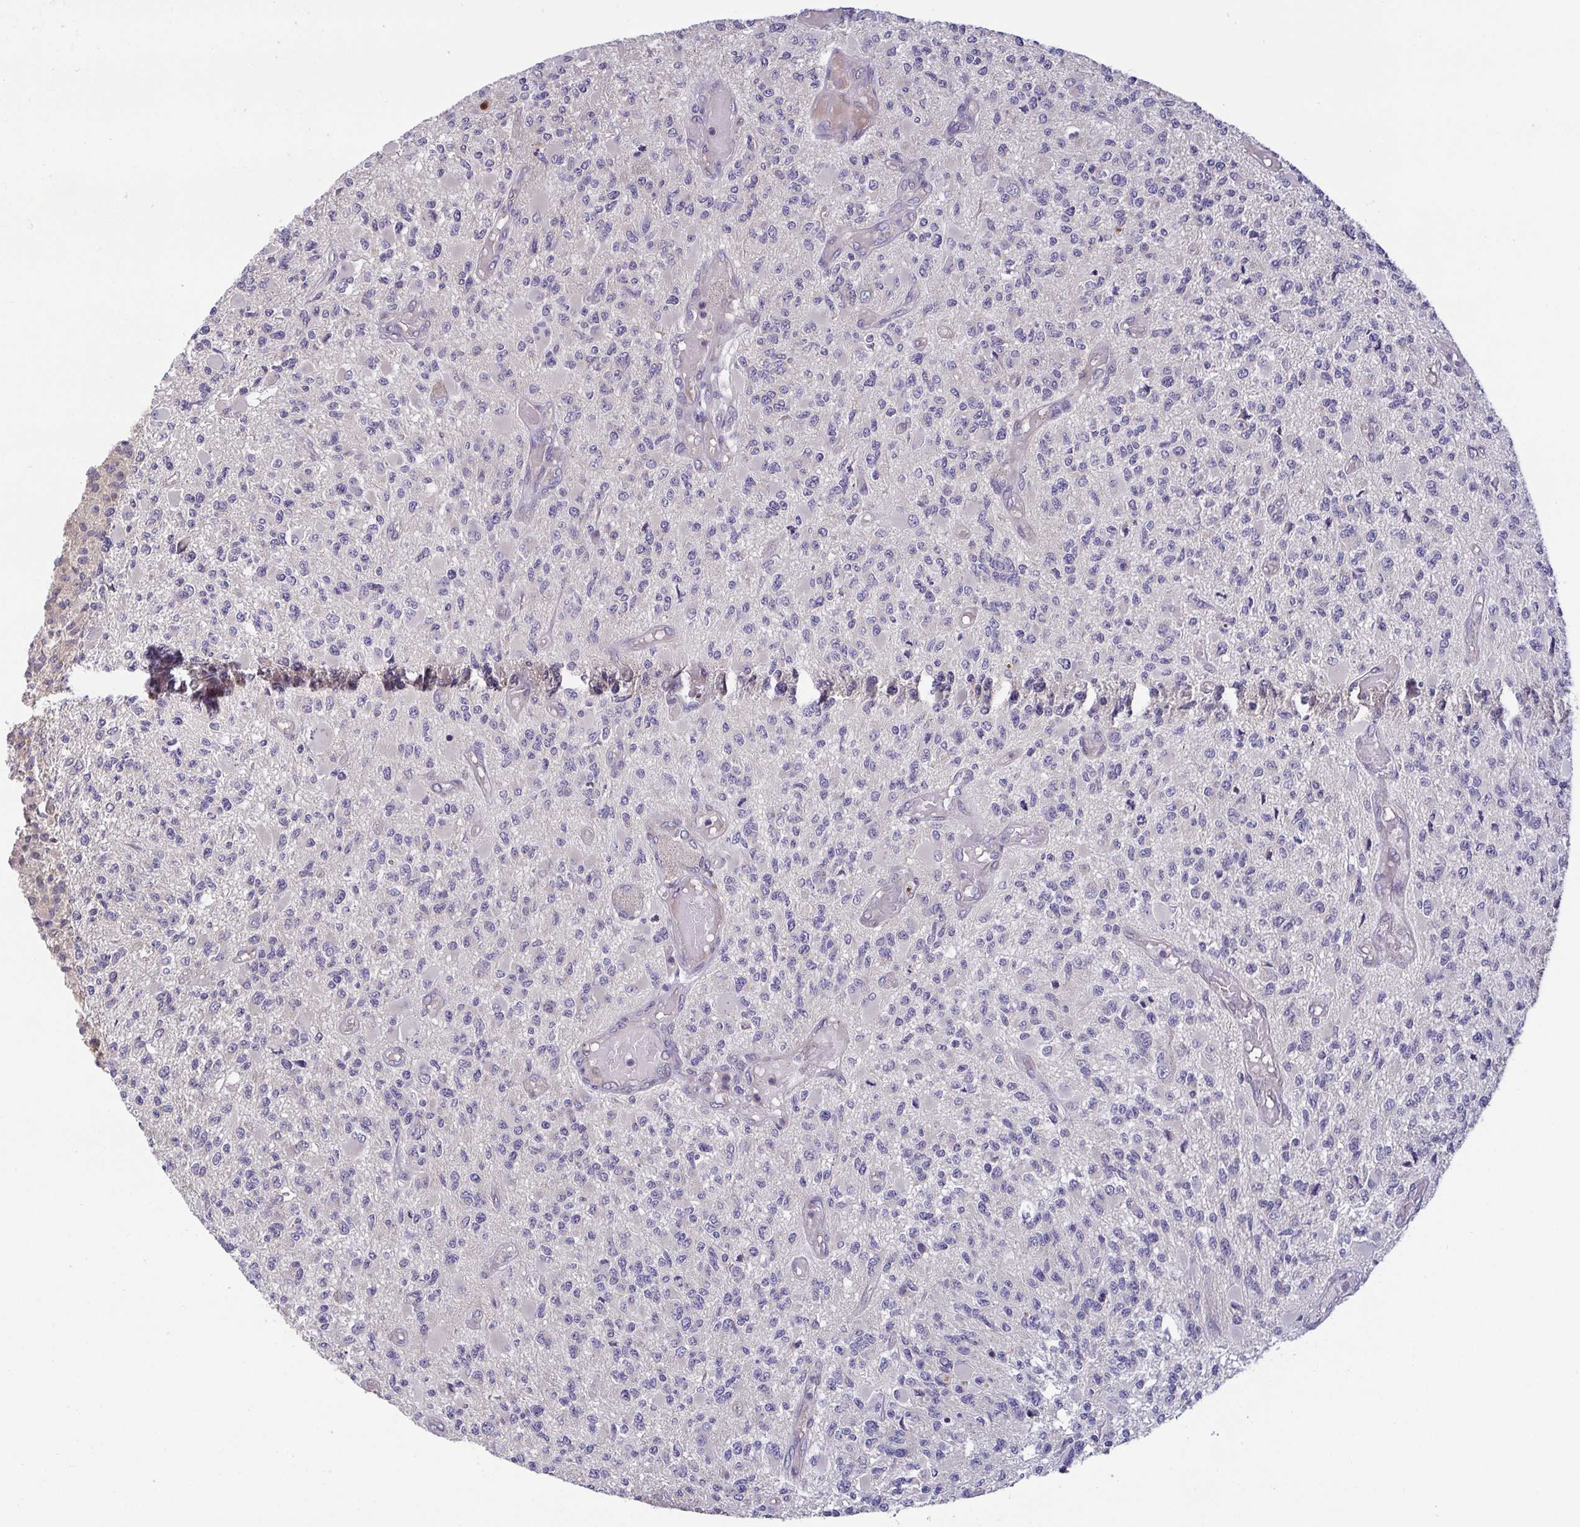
{"staining": {"intensity": "negative", "quantity": "none", "location": "none"}, "tissue": "glioma", "cell_type": "Tumor cells", "image_type": "cancer", "snomed": [{"axis": "morphology", "description": "Glioma, malignant, High grade"}, {"axis": "topography", "description": "Brain"}], "caption": "Tumor cells show no significant protein staining in glioma.", "gene": "OSBPL7", "patient": {"sex": "female", "age": 63}}